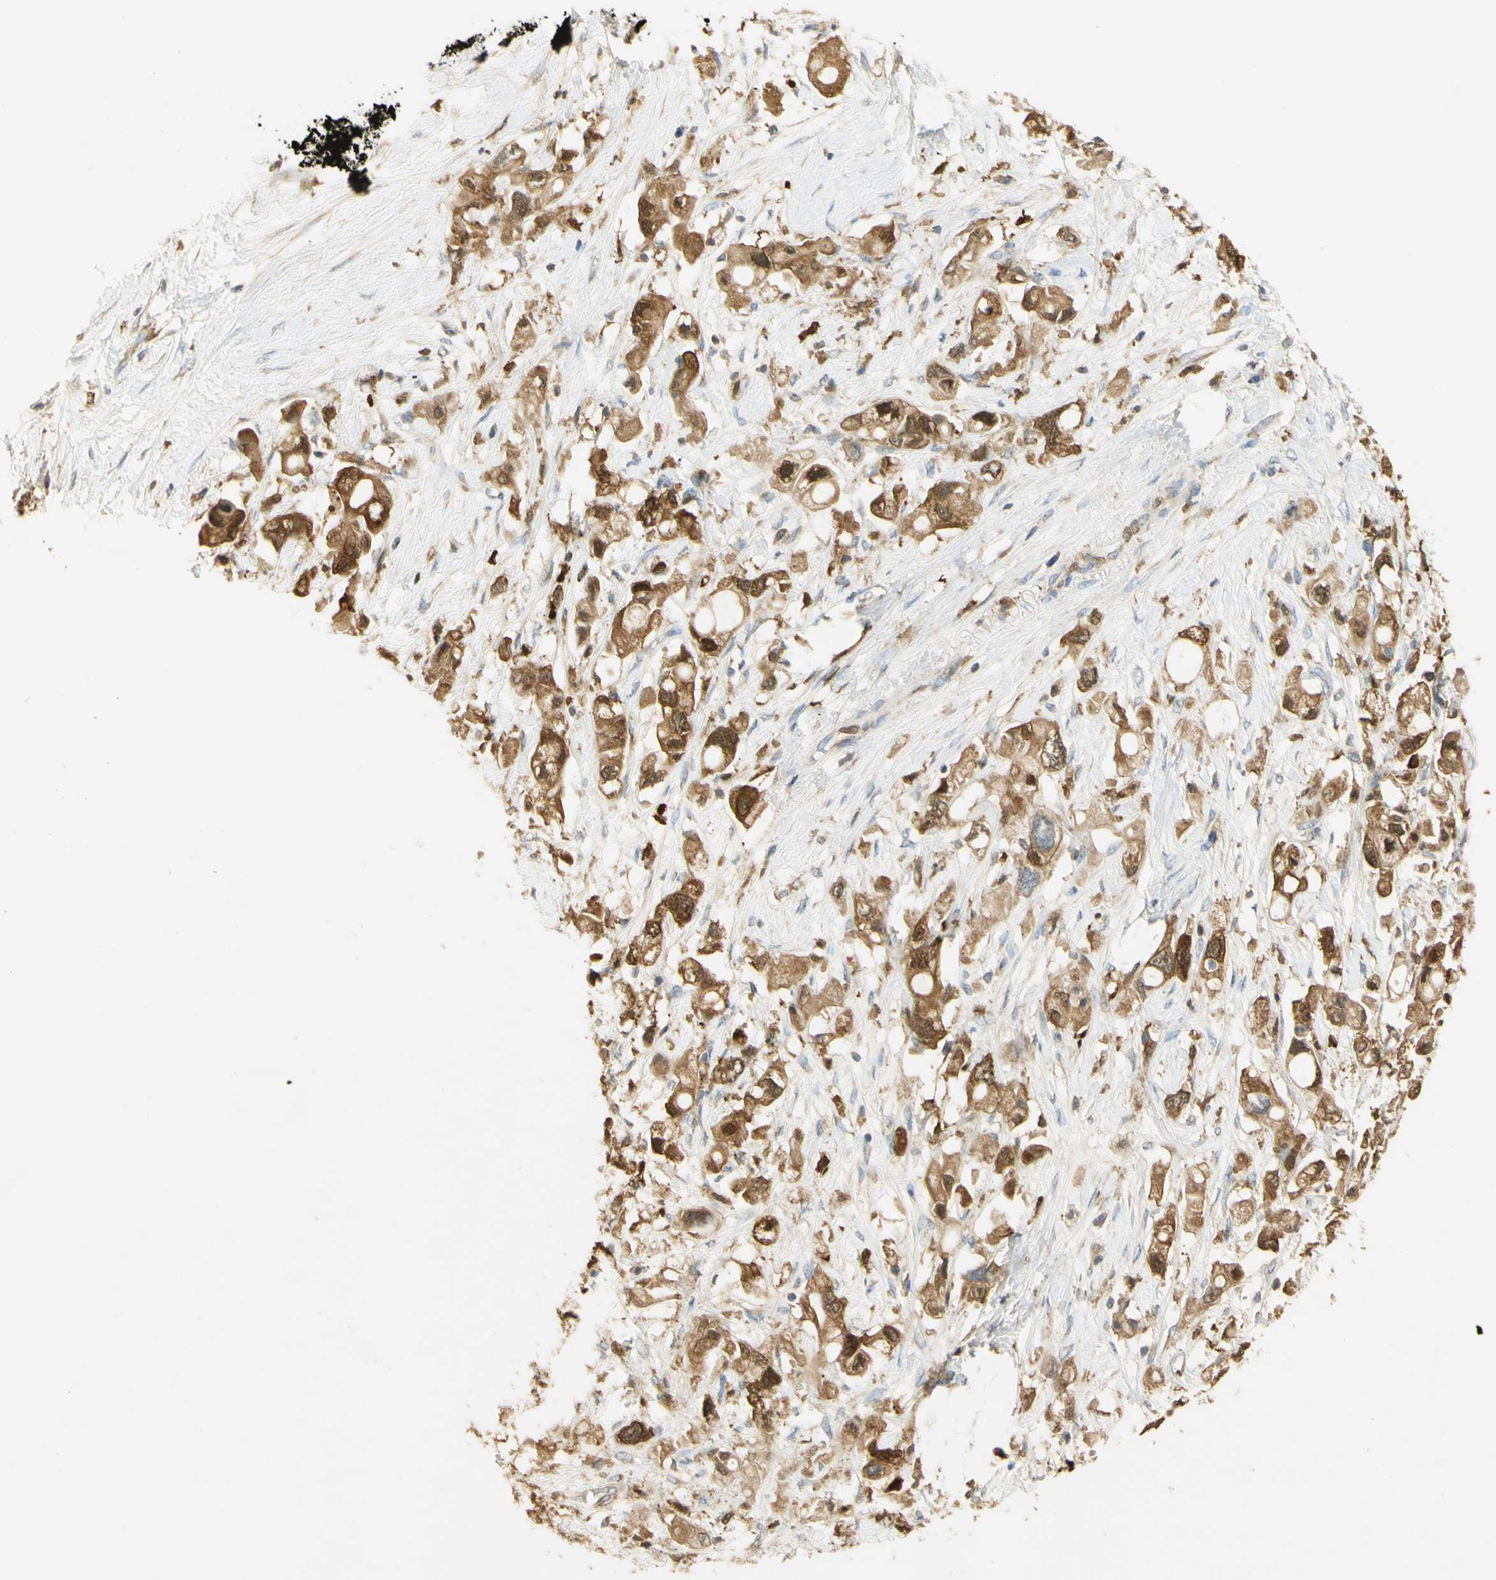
{"staining": {"intensity": "moderate", "quantity": ">75%", "location": "cytoplasmic/membranous,nuclear"}, "tissue": "pancreatic cancer", "cell_type": "Tumor cells", "image_type": "cancer", "snomed": [{"axis": "morphology", "description": "Adenocarcinoma, NOS"}, {"axis": "topography", "description": "Pancreas"}], "caption": "Immunohistochemistry (IHC) micrograph of human pancreatic adenocarcinoma stained for a protein (brown), which exhibits medium levels of moderate cytoplasmic/membranous and nuclear staining in approximately >75% of tumor cells.", "gene": "PAK1", "patient": {"sex": "female", "age": 56}}